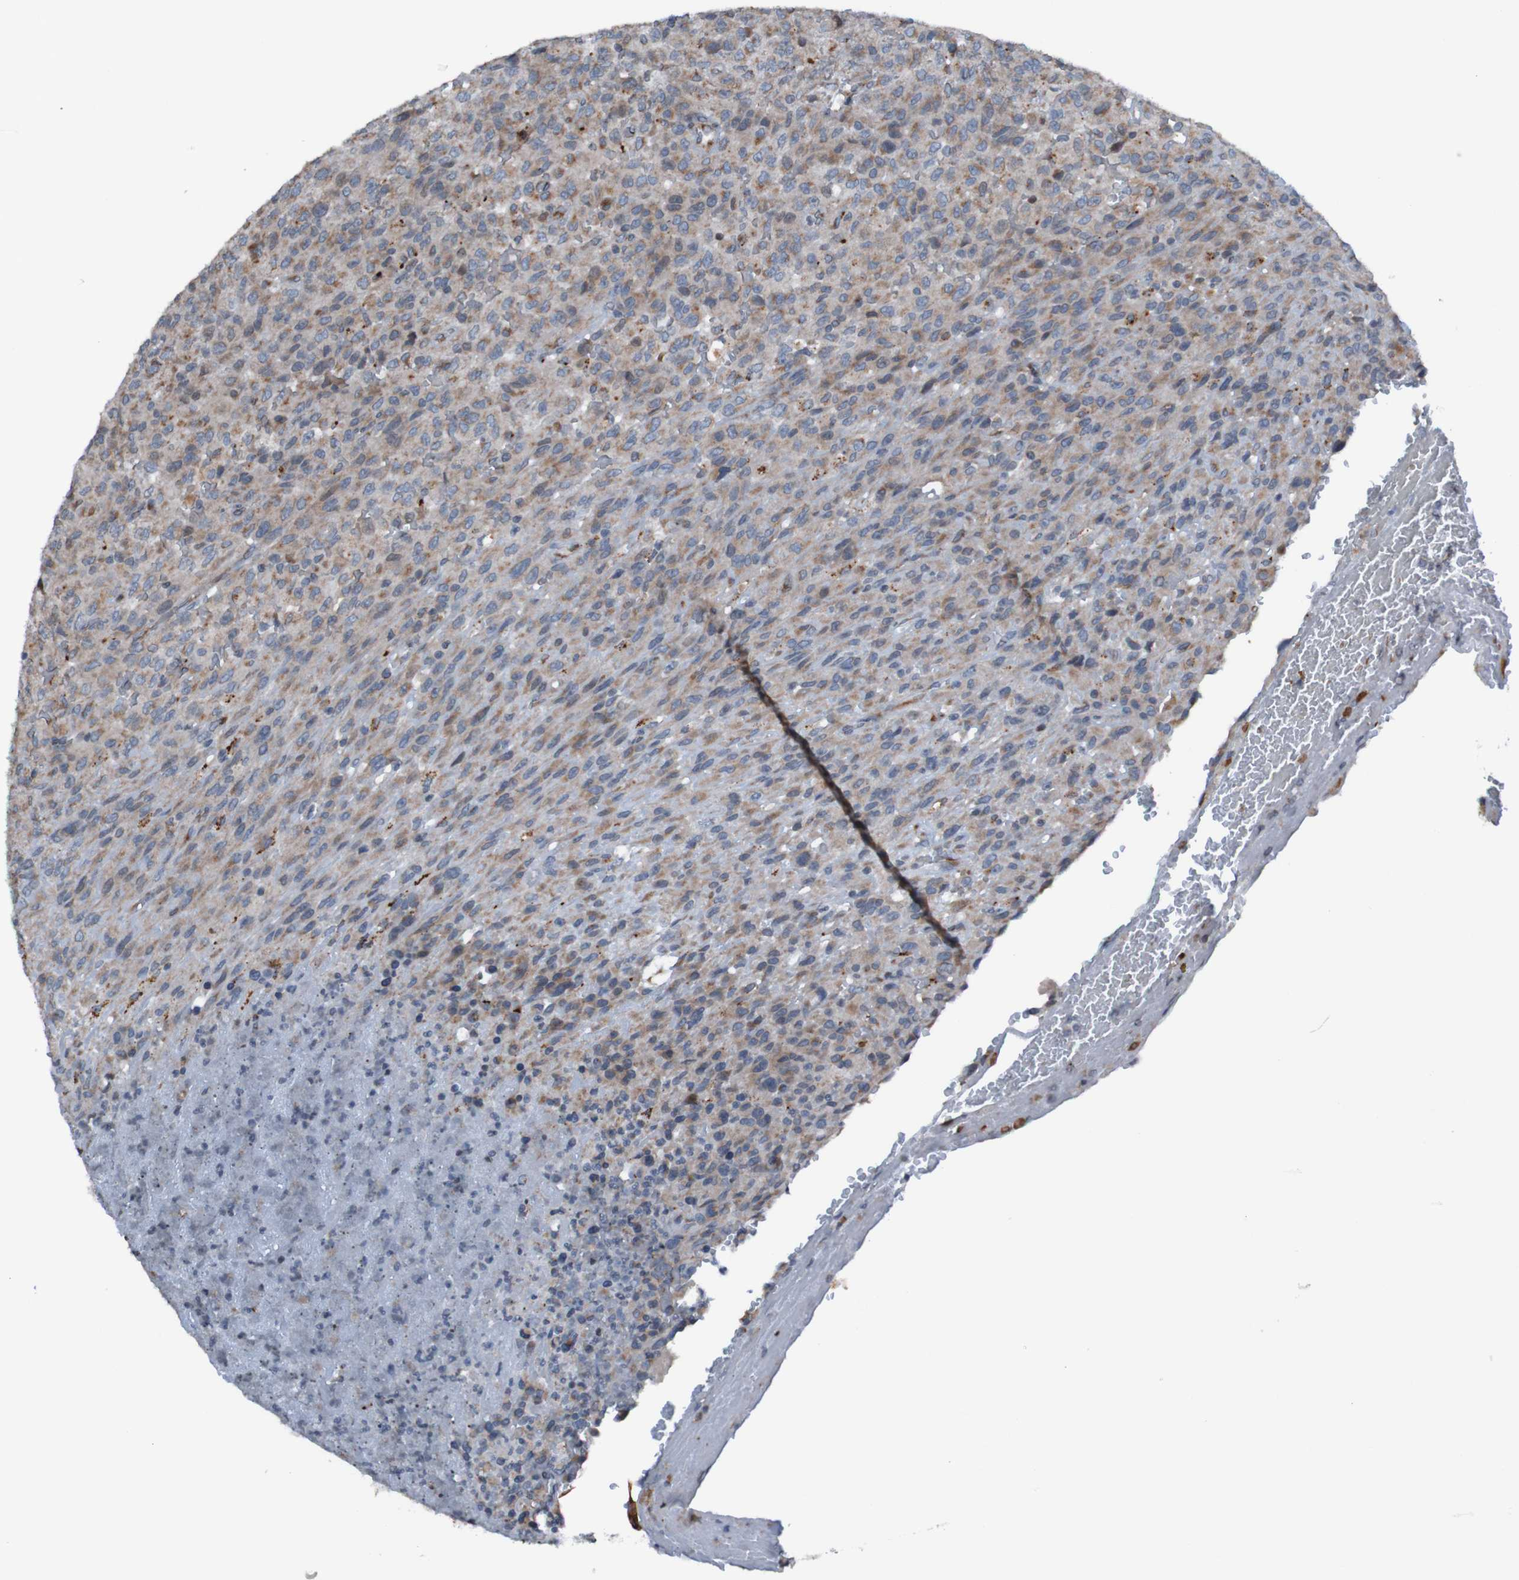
{"staining": {"intensity": "weak", "quantity": ">75%", "location": "cytoplasmic/membranous"}, "tissue": "urothelial cancer", "cell_type": "Tumor cells", "image_type": "cancer", "snomed": [{"axis": "morphology", "description": "Urothelial carcinoma, High grade"}, {"axis": "topography", "description": "Urinary bladder"}], "caption": "The micrograph exhibits staining of urothelial cancer, revealing weak cytoplasmic/membranous protein staining (brown color) within tumor cells. Using DAB (3,3'-diaminobenzidine) (brown) and hematoxylin (blue) stains, captured at high magnification using brightfield microscopy.", "gene": "UNG", "patient": {"sex": "male", "age": 66}}